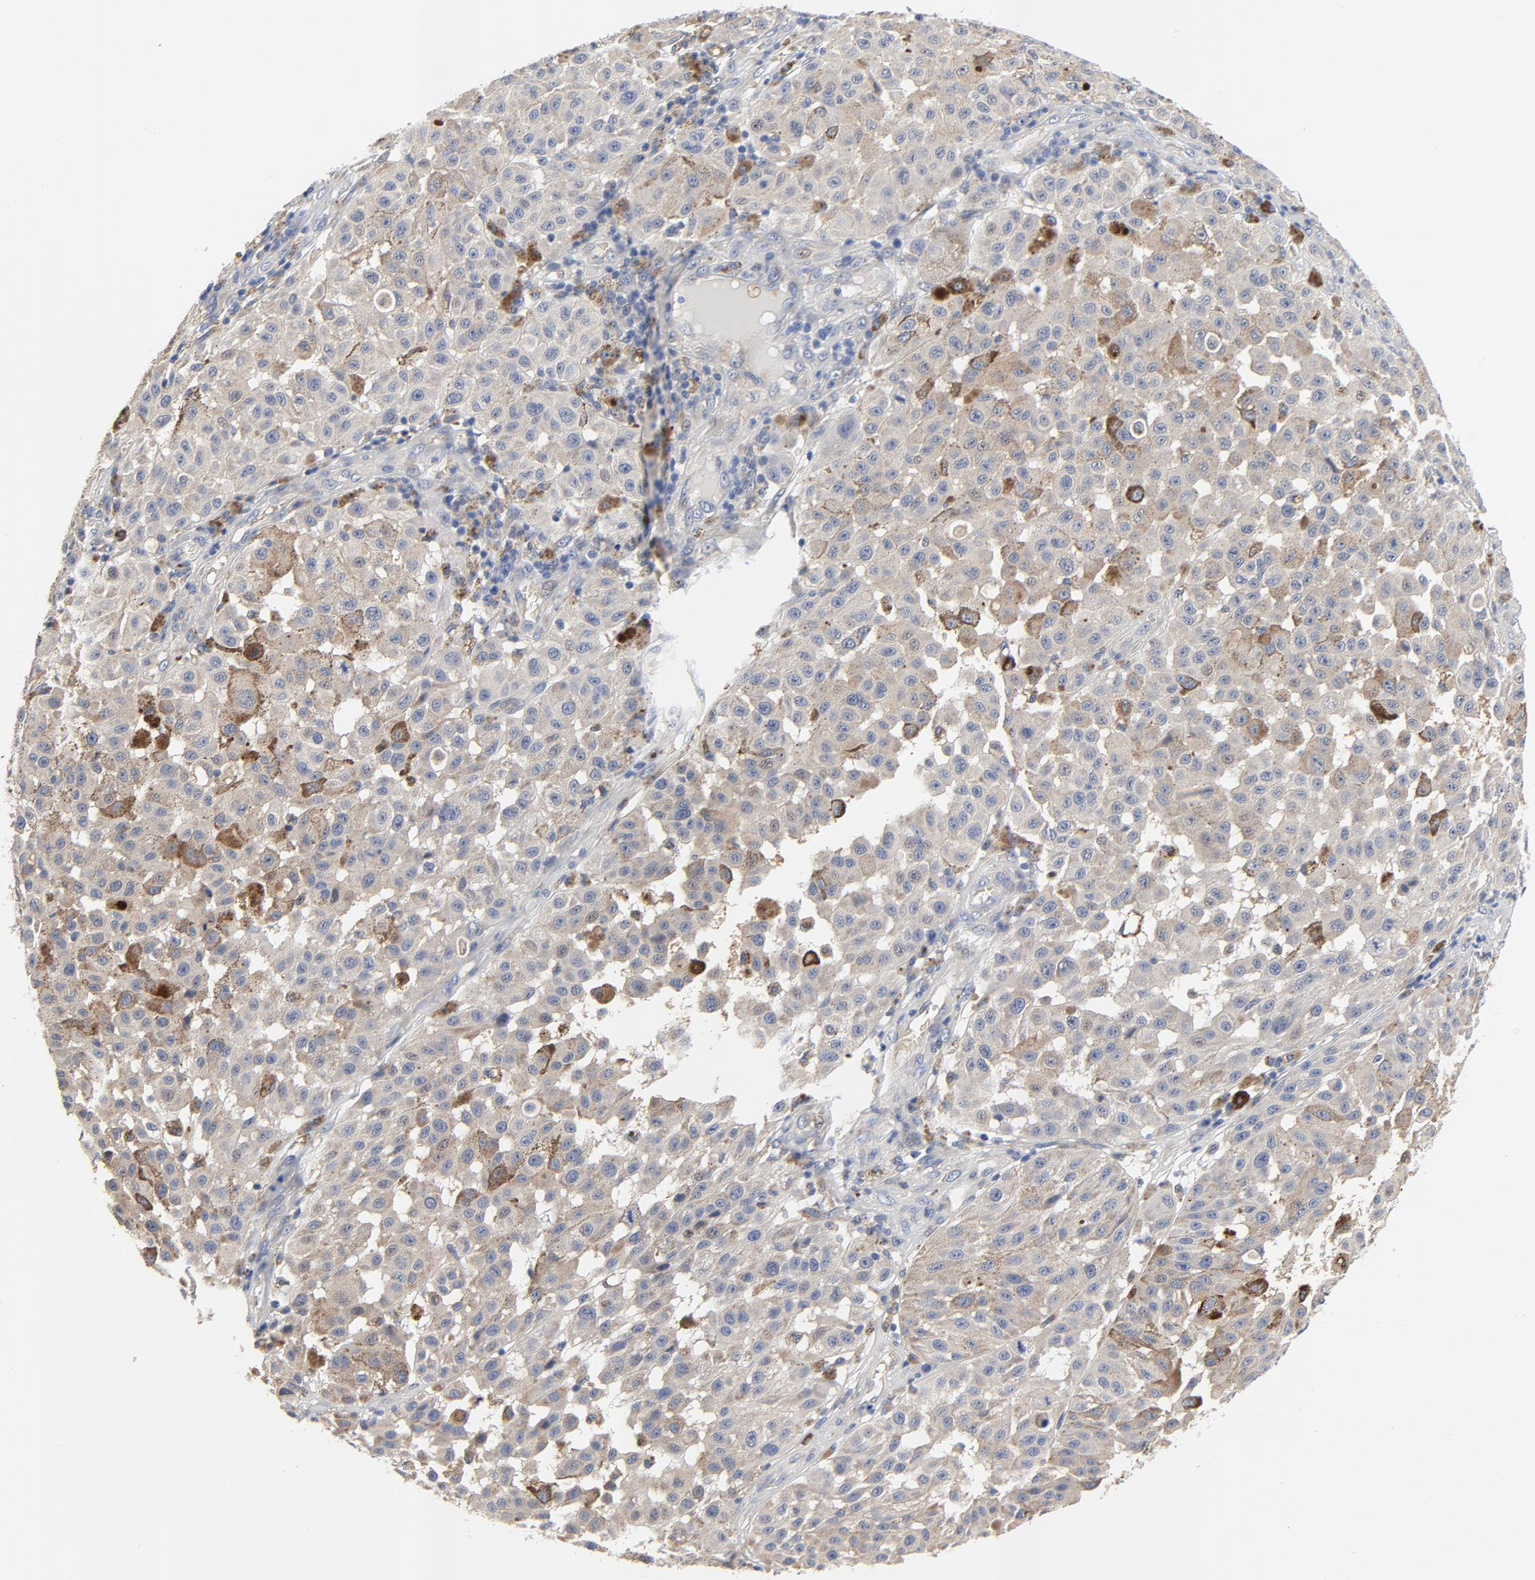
{"staining": {"intensity": "moderate", "quantity": "25%-75%", "location": "cytoplasmic/membranous"}, "tissue": "melanoma", "cell_type": "Tumor cells", "image_type": "cancer", "snomed": [{"axis": "morphology", "description": "Malignant melanoma, NOS"}, {"axis": "topography", "description": "Skin"}], "caption": "IHC image of neoplastic tissue: human melanoma stained using immunohistochemistry demonstrates medium levels of moderate protein expression localized specifically in the cytoplasmic/membranous of tumor cells, appearing as a cytoplasmic/membranous brown color.", "gene": "VAV2", "patient": {"sex": "female", "age": 64}}